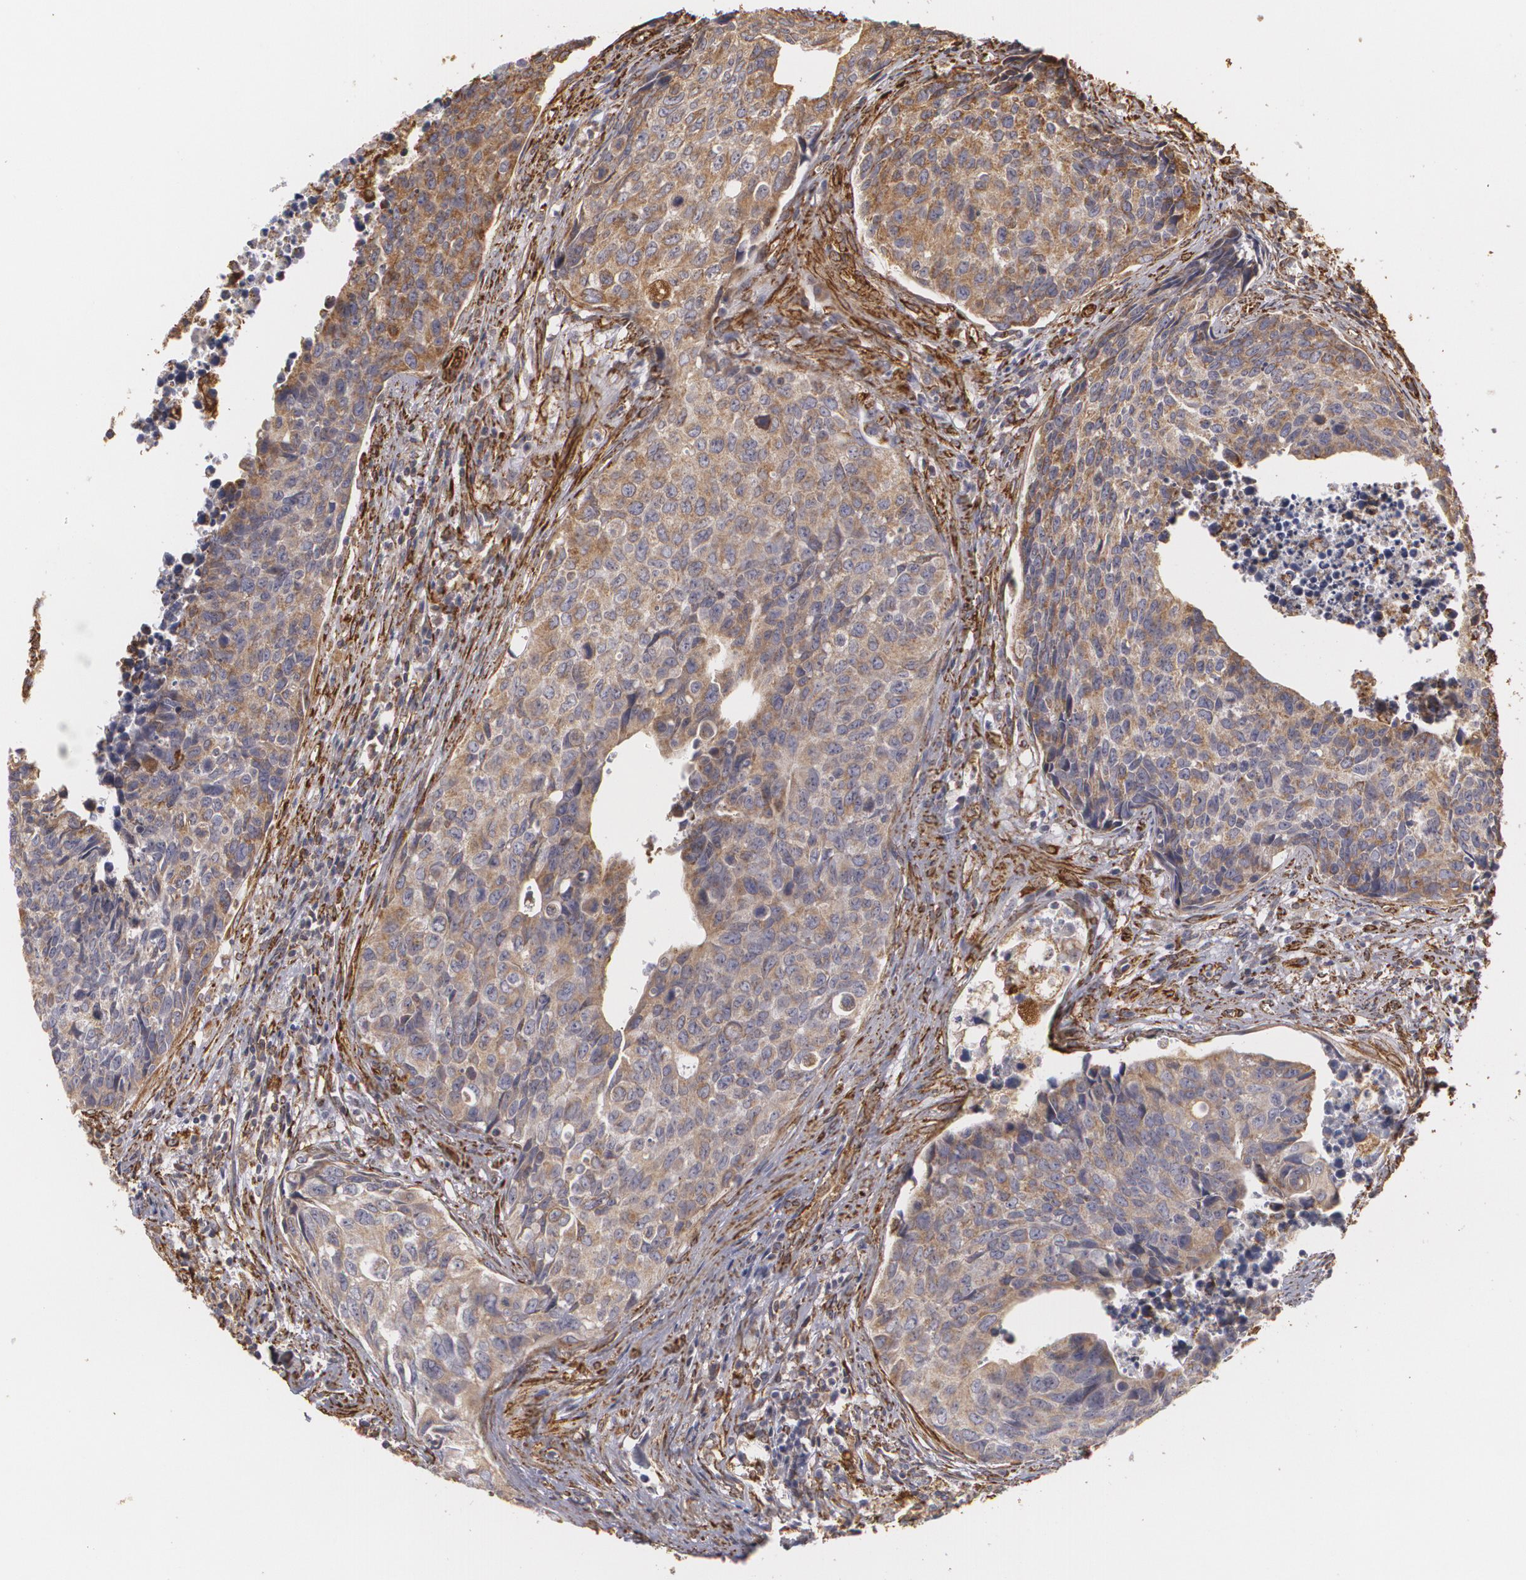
{"staining": {"intensity": "moderate", "quantity": ">75%", "location": "cytoplasmic/membranous"}, "tissue": "urothelial cancer", "cell_type": "Tumor cells", "image_type": "cancer", "snomed": [{"axis": "morphology", "description": "Urothelial carcinoma, High grade"}, {"axis": "topography", "description": "Urinary bladder"}], "caption": "A medium amount of moderate cytoplasmic/membranous staining is seen in about >75% of tumor cells in urothelial cancer tissue.", "gene": "CYB5R3", "patient": {"sex": "male", "age": 81}}